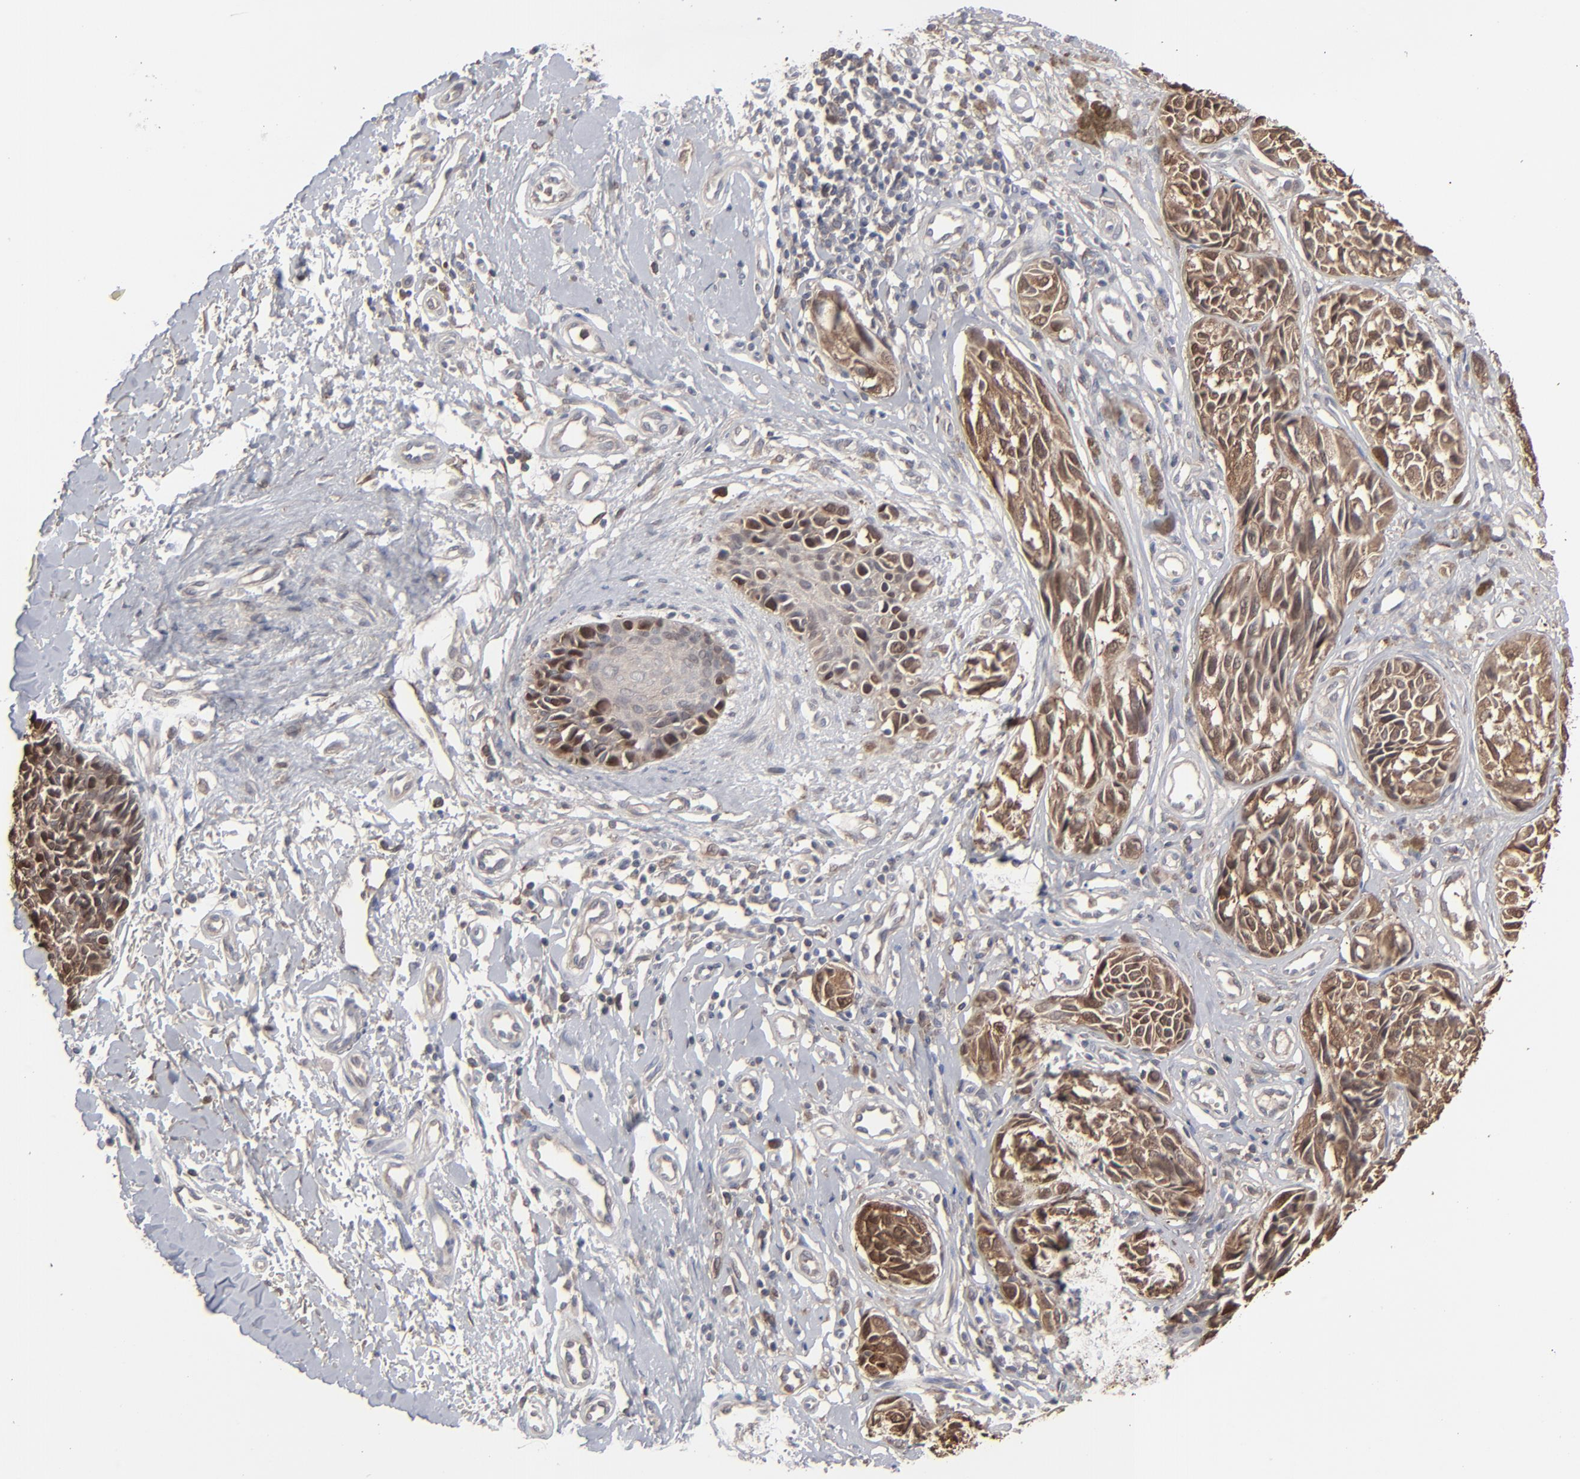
{"staining": {"intensity": "strong", "quantity": ">75%", "location": "cytoplasmic/membranous"}, "tissue": "melanoma", "cell_type": "Tumor cells", "image_type": "cancer", "snomed": [{"axis": "morphology", "description": "Malignant melanoma, NOS"}, {"axis": "topography", "description": "Skin"}], "caption": "A histopathology image showing strong cytoplasmic/membranous staining in about >75% of tumor cells in melanoma, as visualized by brown immunohistochemical staining.", "gene": "NME1-NME2", "patient": {"sex": "male", "age": 67}}